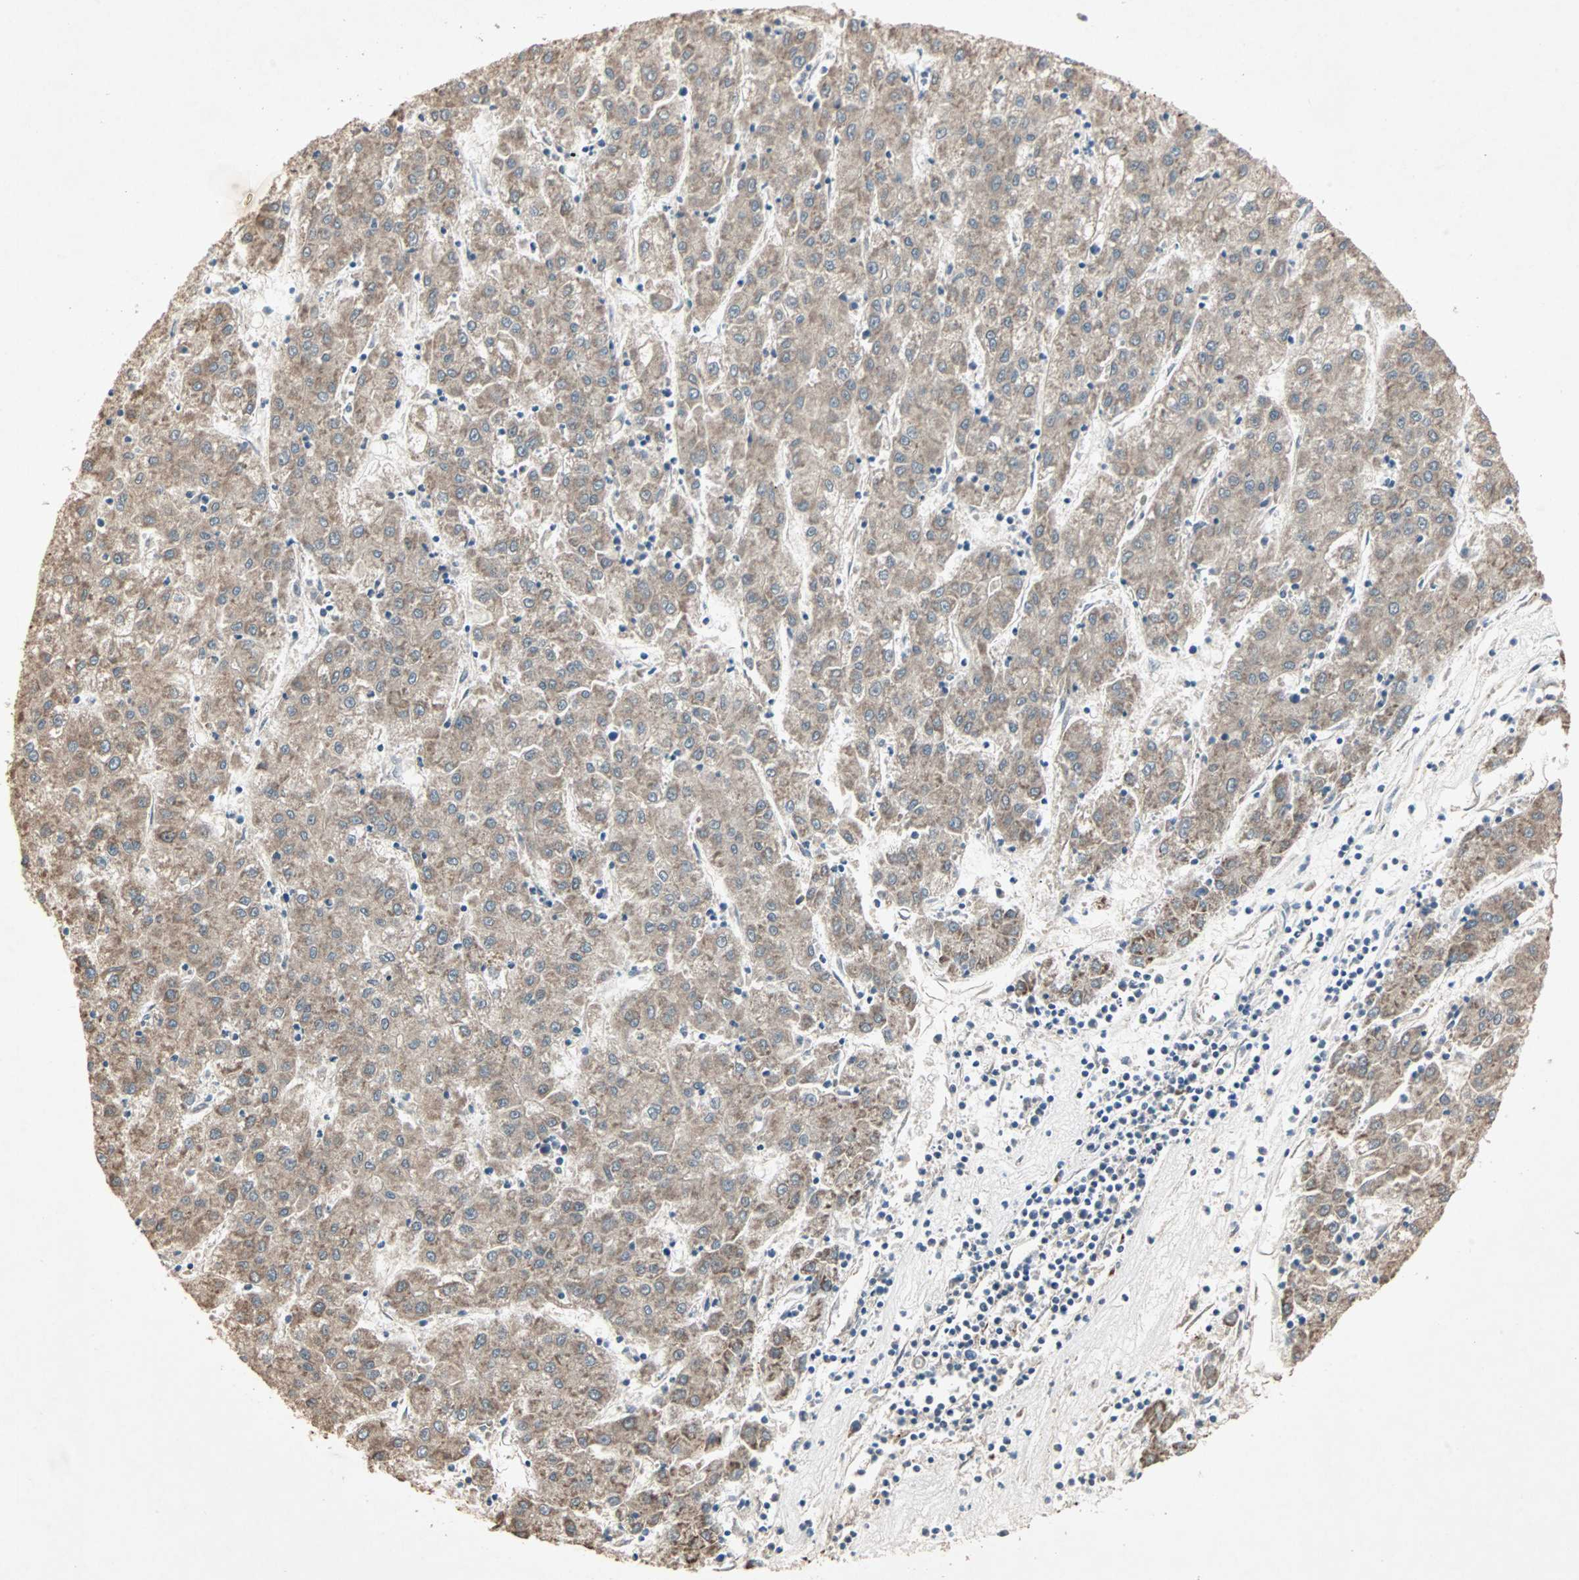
{"staining": {"intensity": "weak", "quantity": "25%-75%", "location": "cytoplasmic/membranous"}, "tissue": "liver cancer", "cell_type": "Tumor cells", "image_type": "cancer", "snomed": [{"axis": "morphology", "description": "Carcinoma, Hepatocellular, NOS"}, {"axis": "topography", "description": "Liver"}], "caption": "A micrograph of liver cancer stained for a protein shows weak cytoplasmic/membranous brown staining in tumor cells. Ihc stains the protein in brown and the nuclei are stained blue.", "gene": "JMJD7-PLA2G4B", "patient": {"sex": "male", "age": 72}}